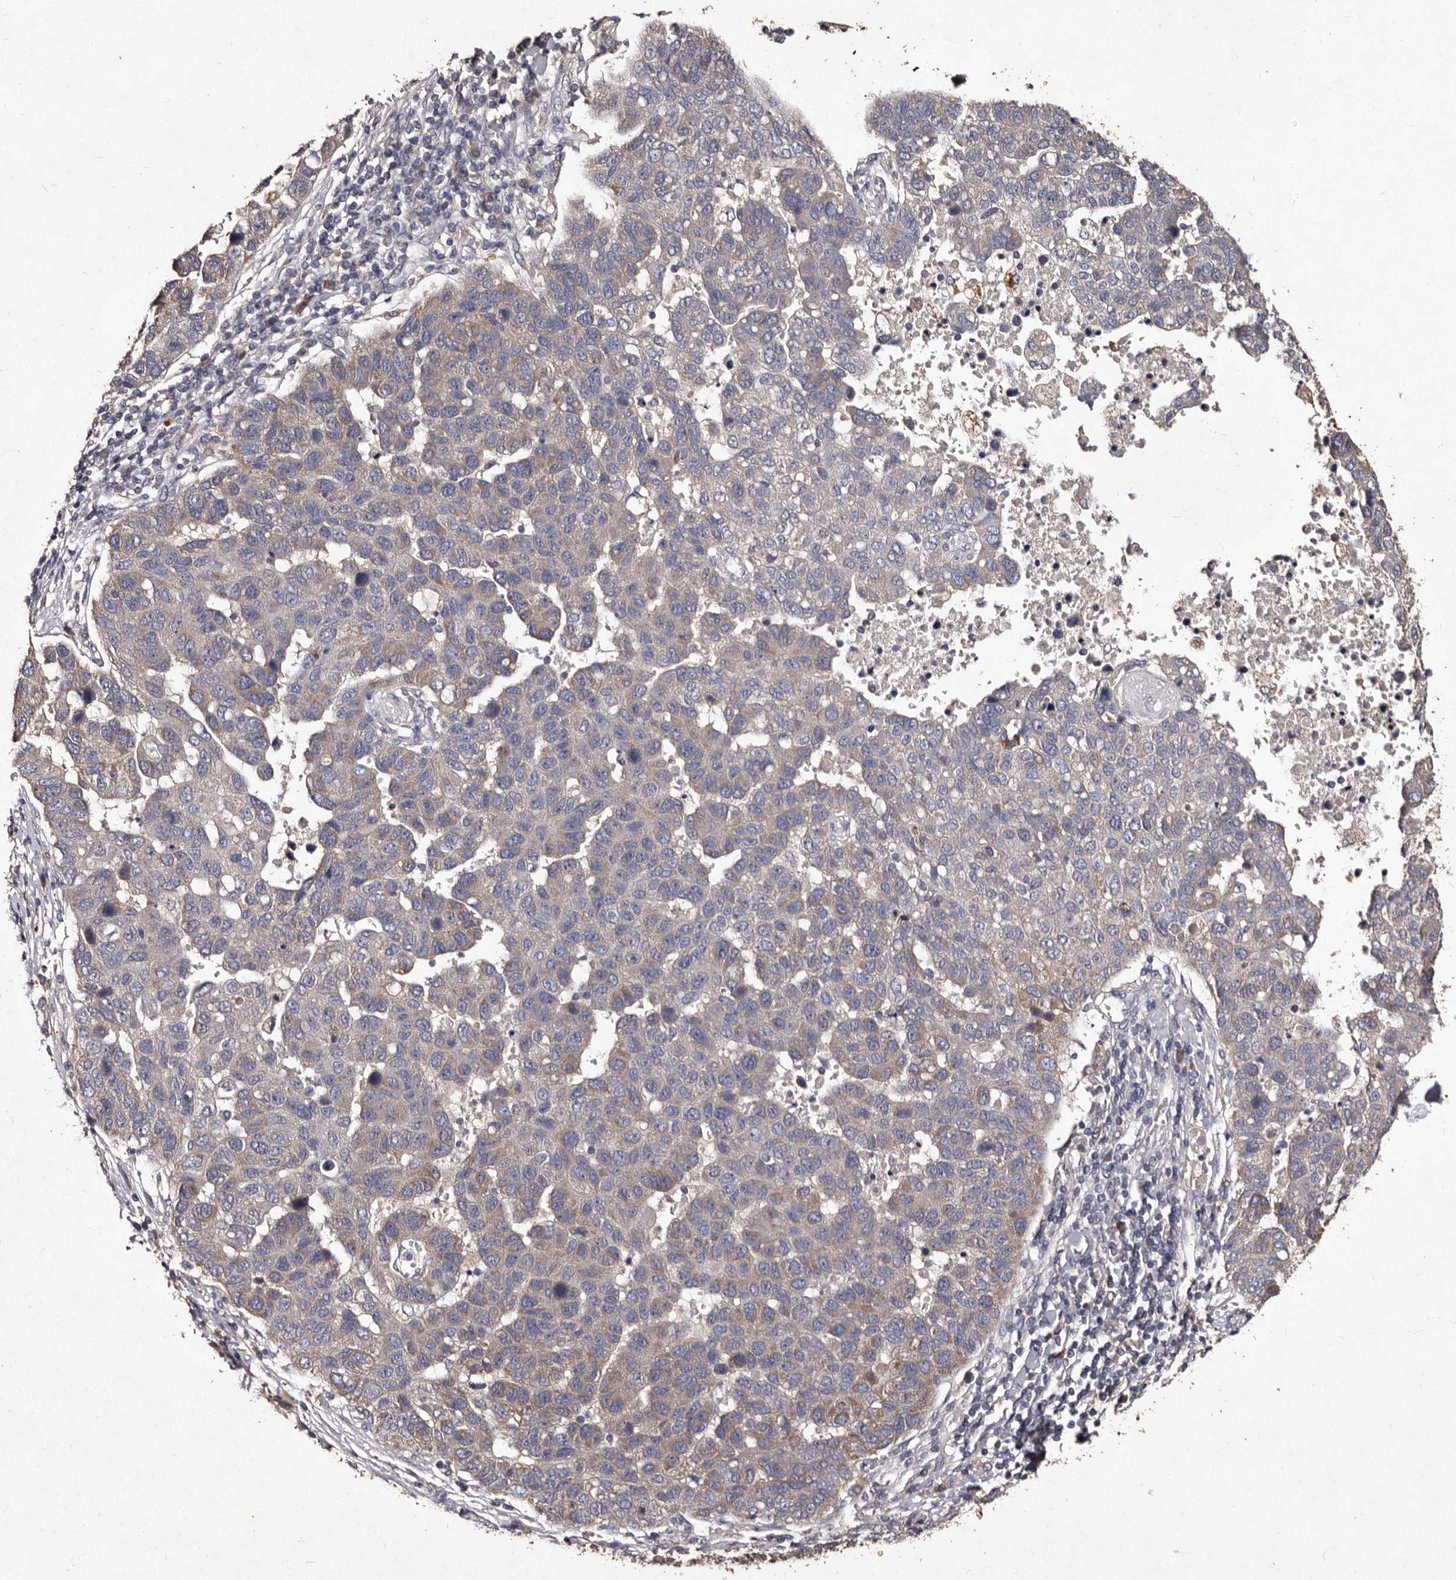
{"staining": {"intensity": "negative", "quantity": "none", "location": "none"}, "tissue": "pancreatic cancer", "cell_type": "Tumor cells", "image_type": "cancer", "snomed": [{"axis": "morphology", "description": "Adenocarcinoma, NOS"}, {"axis": "topography", "description": "Pancreas"}], "caption": "Immunohistochemistry image of neoplastic tissue: adenocarcinoma (pancreatic) stained with DAB (3,3'-diaminobenzidine) displays no significant protein expression in tumor cells.", "gene": "TFB1M", "patient": {"sex": "female", "age": 61}}